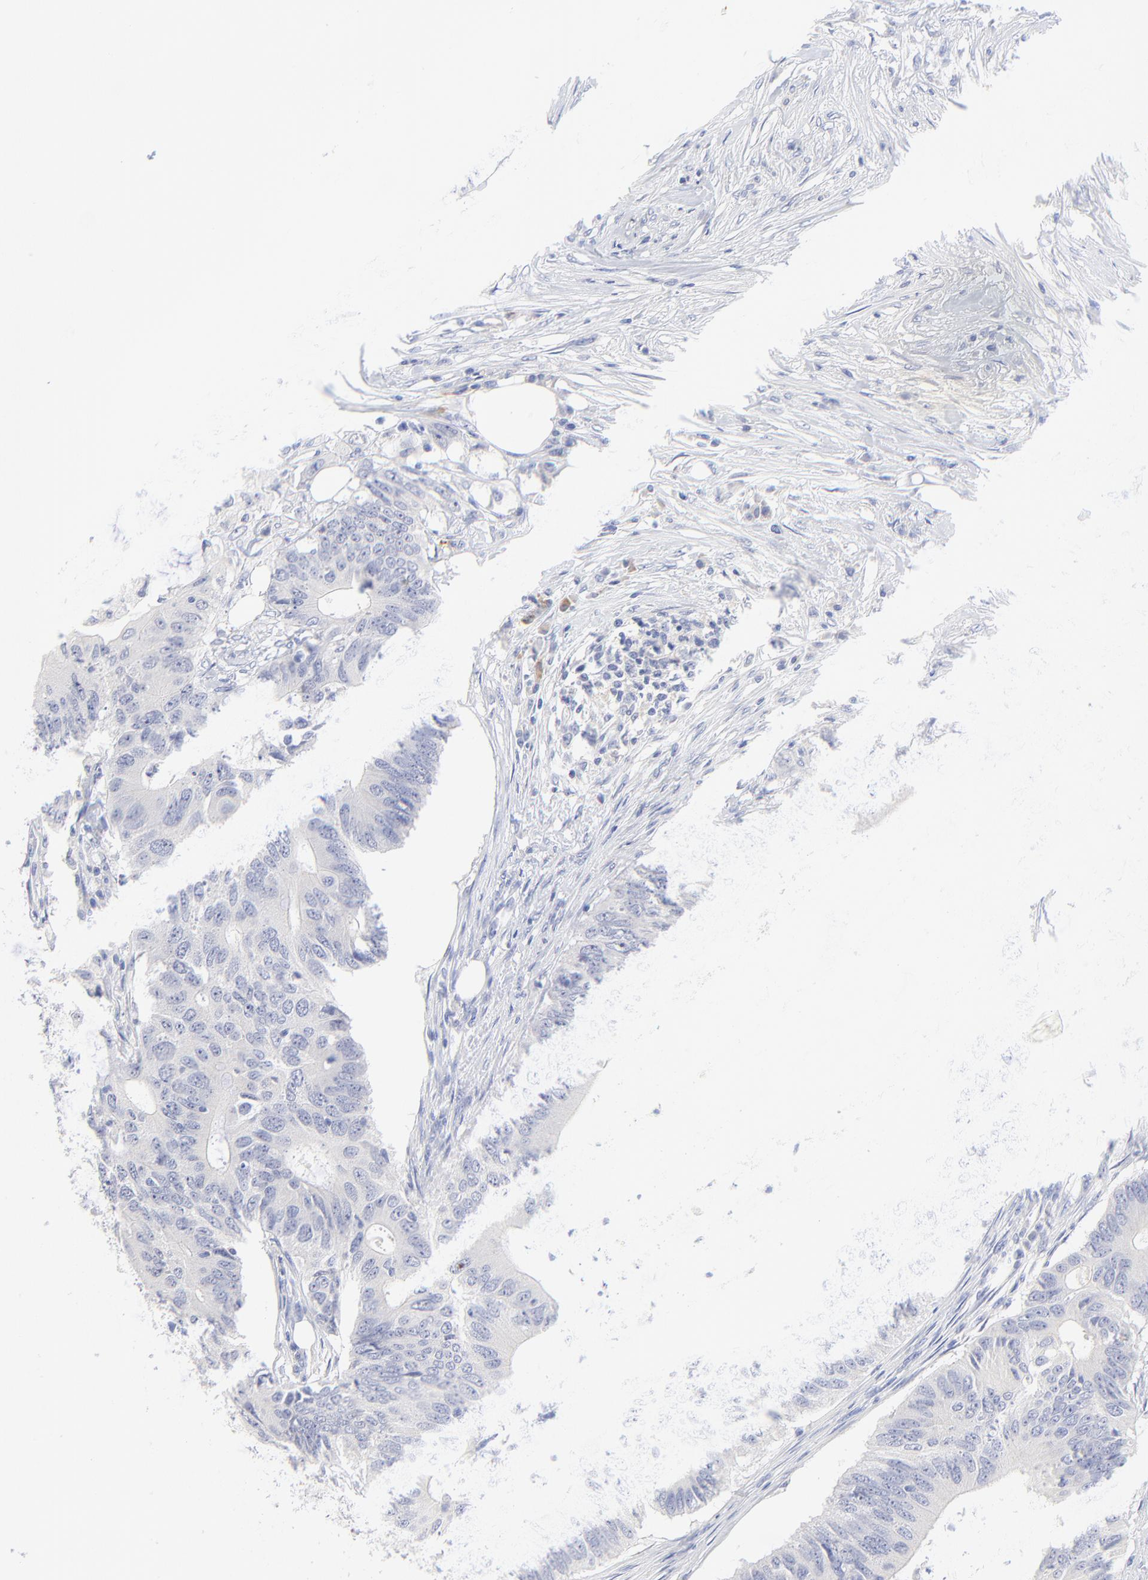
{"staining": {"intensity": "negative", "quantity": "none", "location": "none"}, "tissue": "colorectal cancer", "cell_type": "Tumor cells", "image_type": "cancer", "snomed": [{"axis": "morphology", "description": "Adenocarcinoma, NOS"}, {"axis": "topography", "description": "Colon"}], "caption": "Tumor cells show no significant protein positivity in colorectal cancer (adenocarcinoma).", "gene": "SULT4A1", "patient": {"sex": "male", "age": 71}}